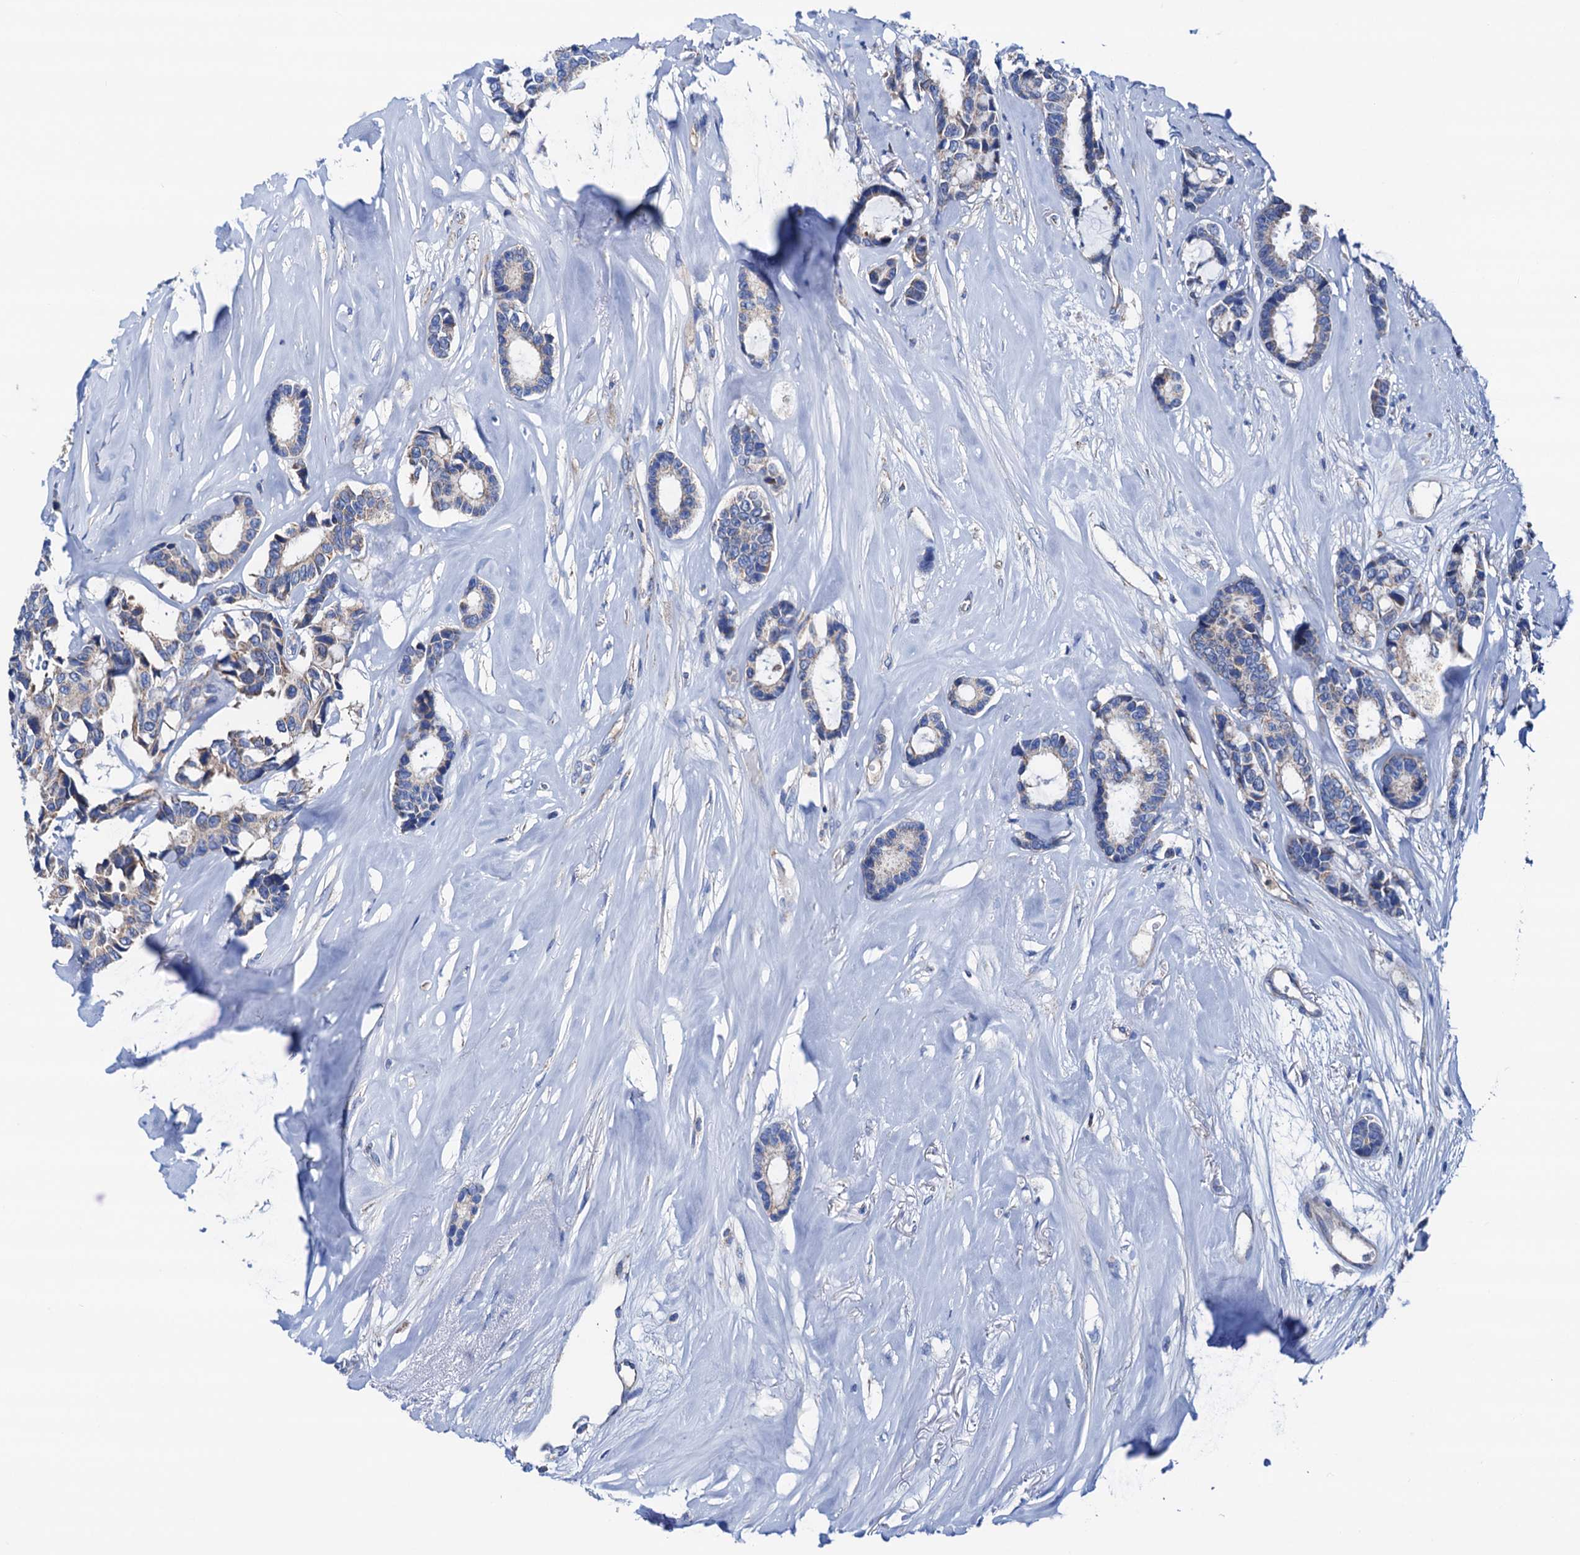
{"staining": {"intensity": "negative", "quantity": "none", "location": "none"}, "tissue": "breast cancer", "cell_type": "Tumor cells", "image_type": "cancer", "snomed": [{"axis": "morphology", "description": "Duct carcinoma"}, {"axis": "topography", "description": "Breast"}], "caption": "Breast infiltrating ductal carcinoma was stained to show a protein in brown. There is no significant expression in tumor cells.", "gene": "RASSF9", "patient": {"sex": "female", "age": 87}}